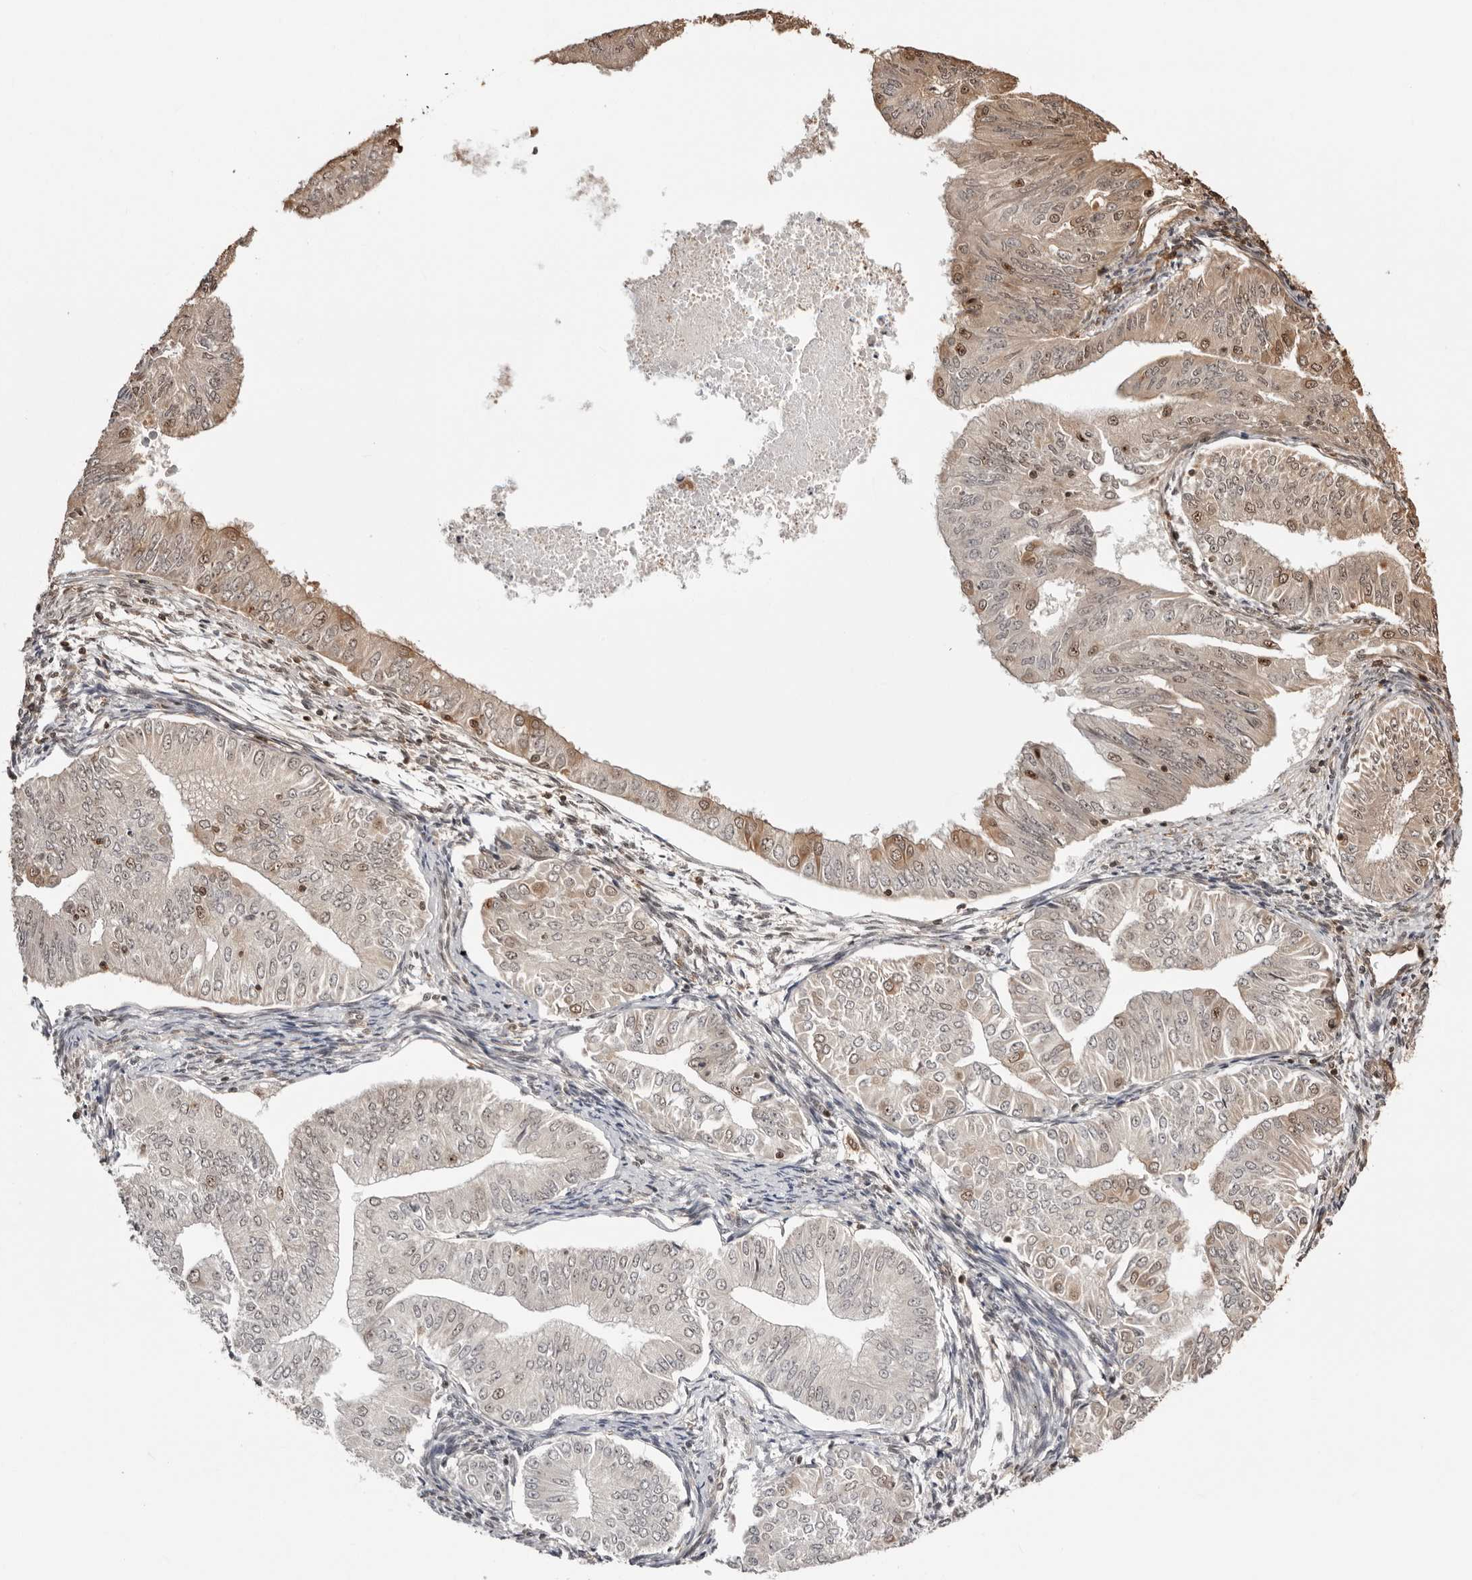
{"staining": {"intensity": "weak", "quantity": "25%-75%", "location": "nuclear"}, "tissue": "endometrial cancer", "cell_type": "Tumor cells", "image_type": "cancer", "snomed": [{"axis": "morphology", "description": "Normal tissue, NOS"}, {"axis": "morphology", "description": "Adenocarcinoma, NOS"}, {"axis": "topography", "description": "Endometrium"}], "caption": "Immunohistochemistry (IHC) micrograph of endometrial cancer stained for a protein (brown), which reveals low levels of weak nuclear positivity in approximately 25%-75% of tumor cells.", "gene": "SDE2", "patient": {"sex": "female", "age": 53}}